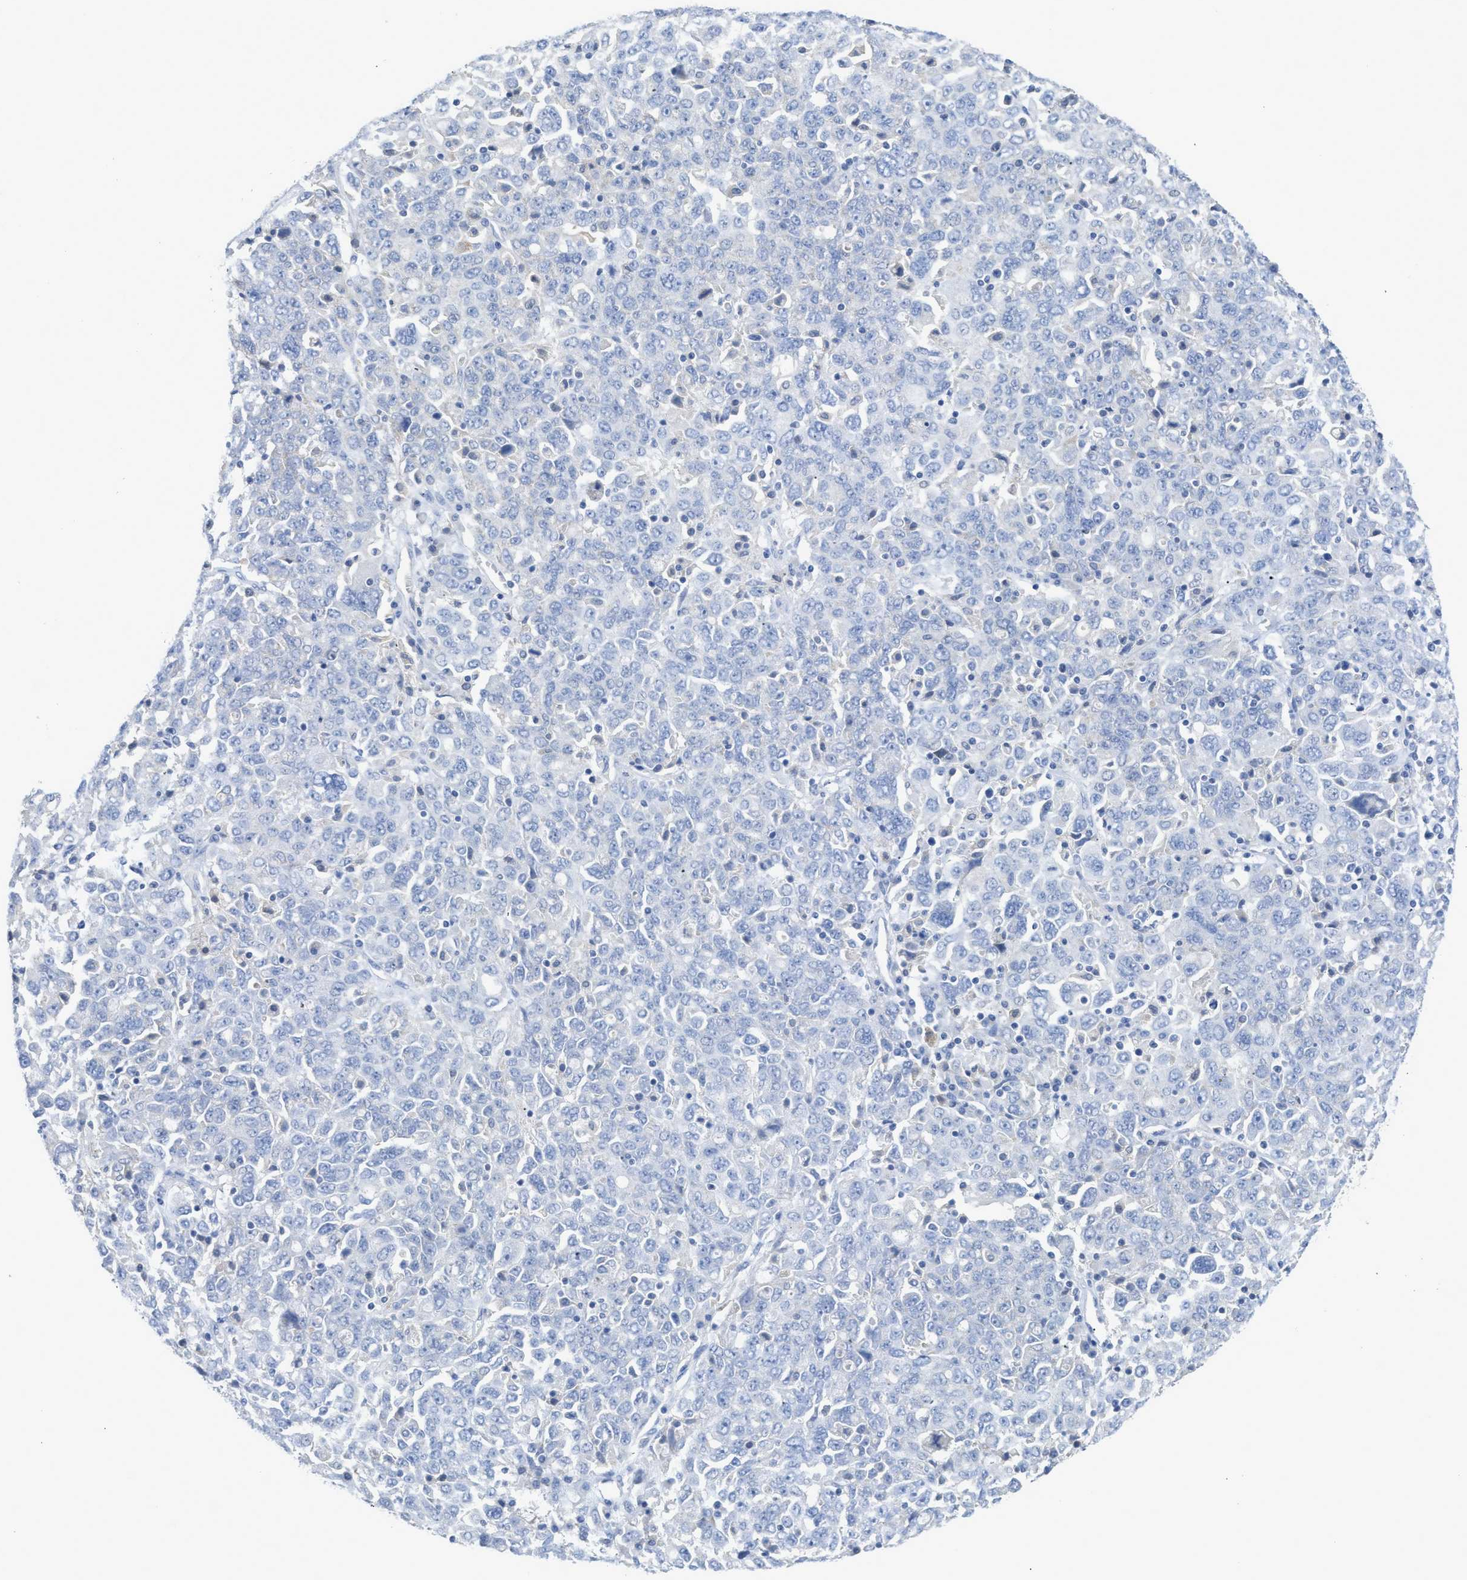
{"staining": {"intensity": "negative", "quantity": "none", "location": "none"}, "tissue": "ovarian cancer", "cell_type": "Tumor cells", "image_type": "cancer", "snomed": [{"axis": "morphology", "description": "Carcinoma, endometroid"}, {"axis": "topography", "description": "Ovary"}], "caption": "High power microscopy histopathology image of an IHC photomicrograph of endometroid carcinoma (ovarian), revealing no significant positivity in tumor cells. Brightfield microscopy of IHC stained with DAB (brown) and hematoxylin (blue), captured at high magnification.", "gene": "MYL3", "patient": {"sex": "female", "age": 62}}